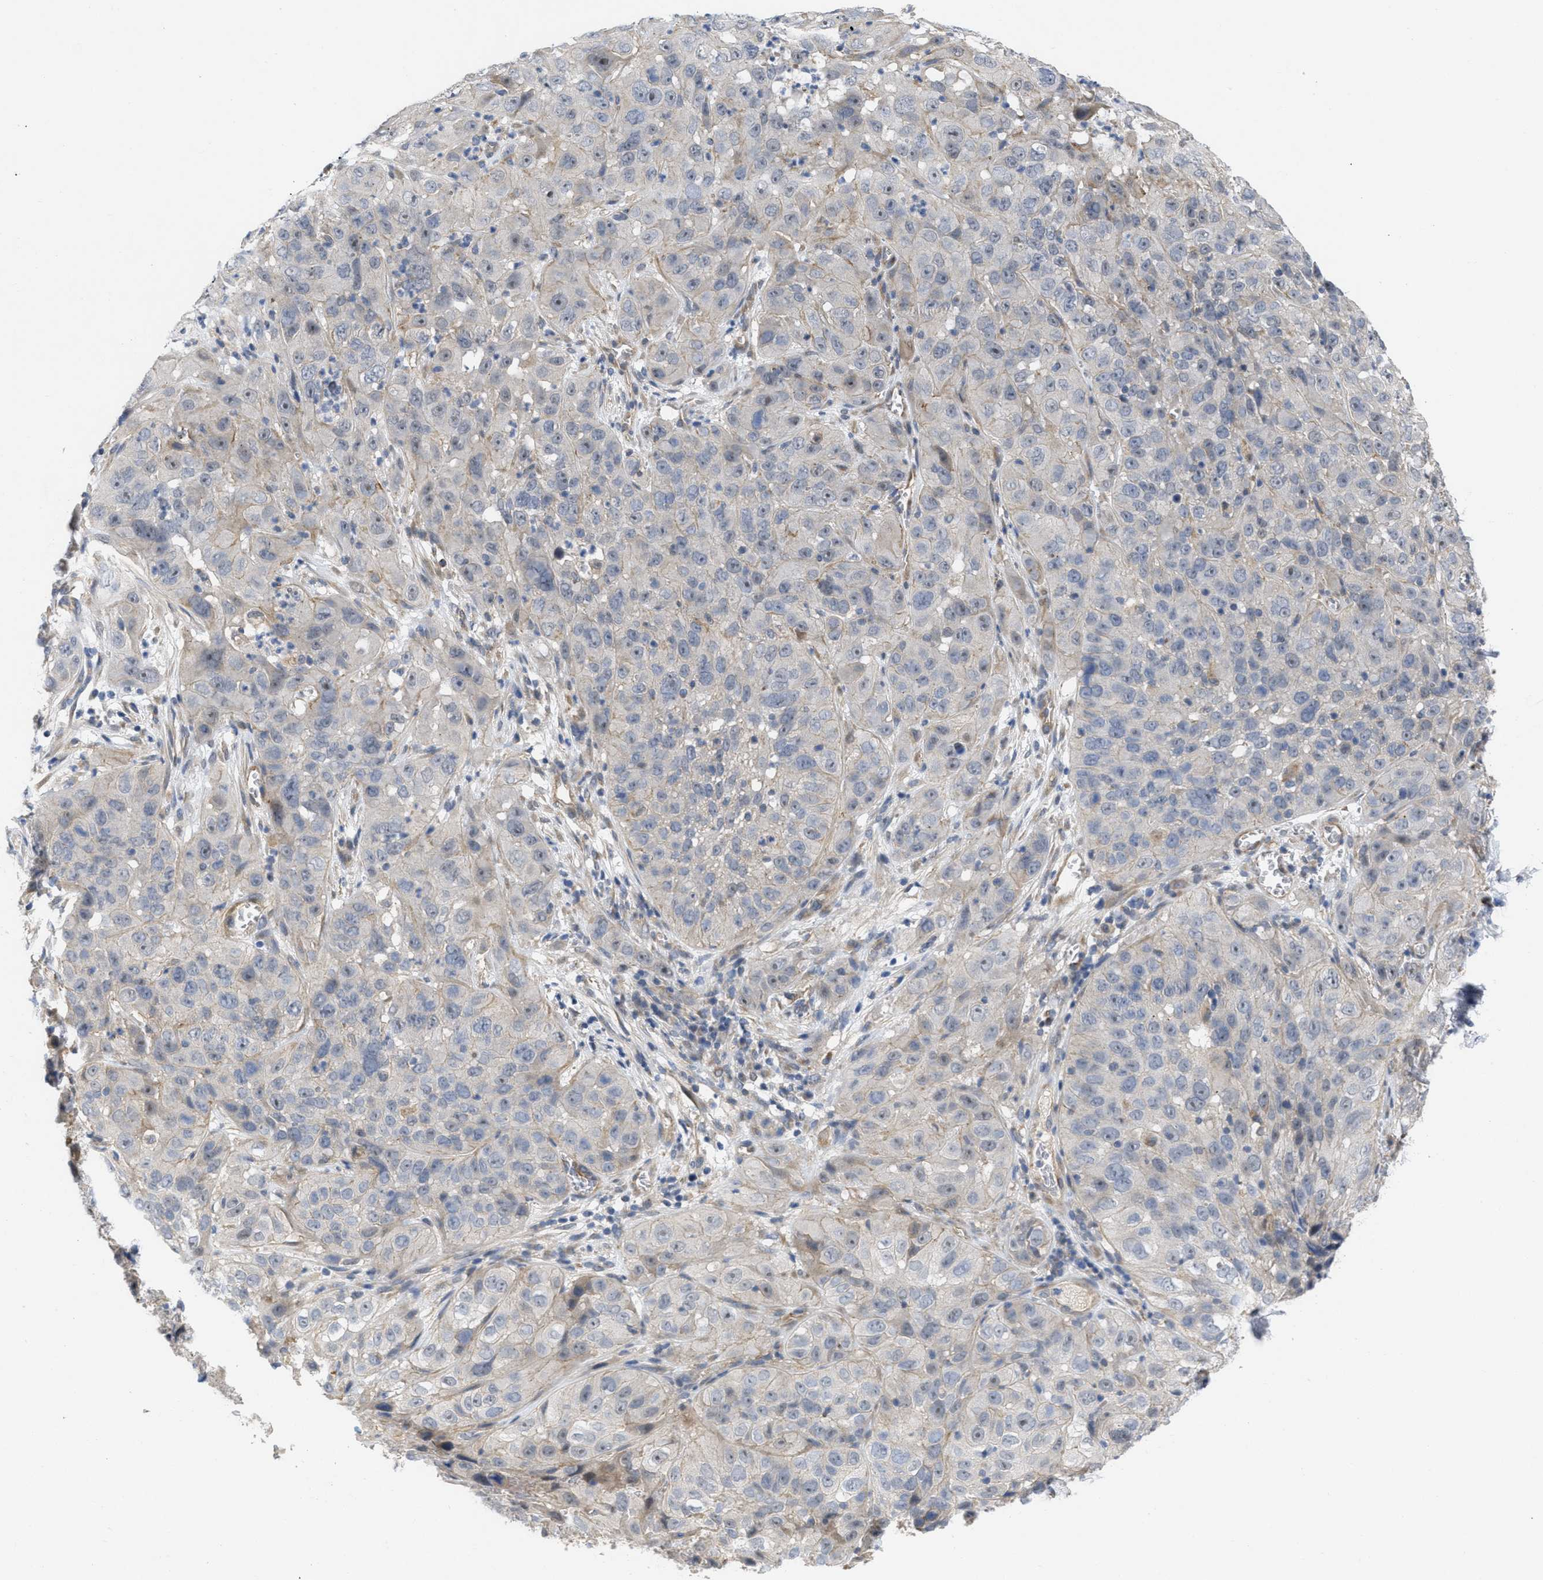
{"staining": {"intensity": "weak", "quantity": "<25%", "location": "cytoplasmic/membranous"}, "tissue": "cervical cancer", "cell_type": "Tumor cells", "image_type": "cancer", "snomed": [{"axis": "morphology", "description": "Squamous cell carcinoma, NOS"}, {"axis": "topography", "description": "Cervix"}], "caption": "This is an immunohistochemistry image of cervical squamous cell carcinoma. There is no positivity in tumor cells.", "gene": "ARHGEF26", "patient": {"sex": "female", "age": 32}}